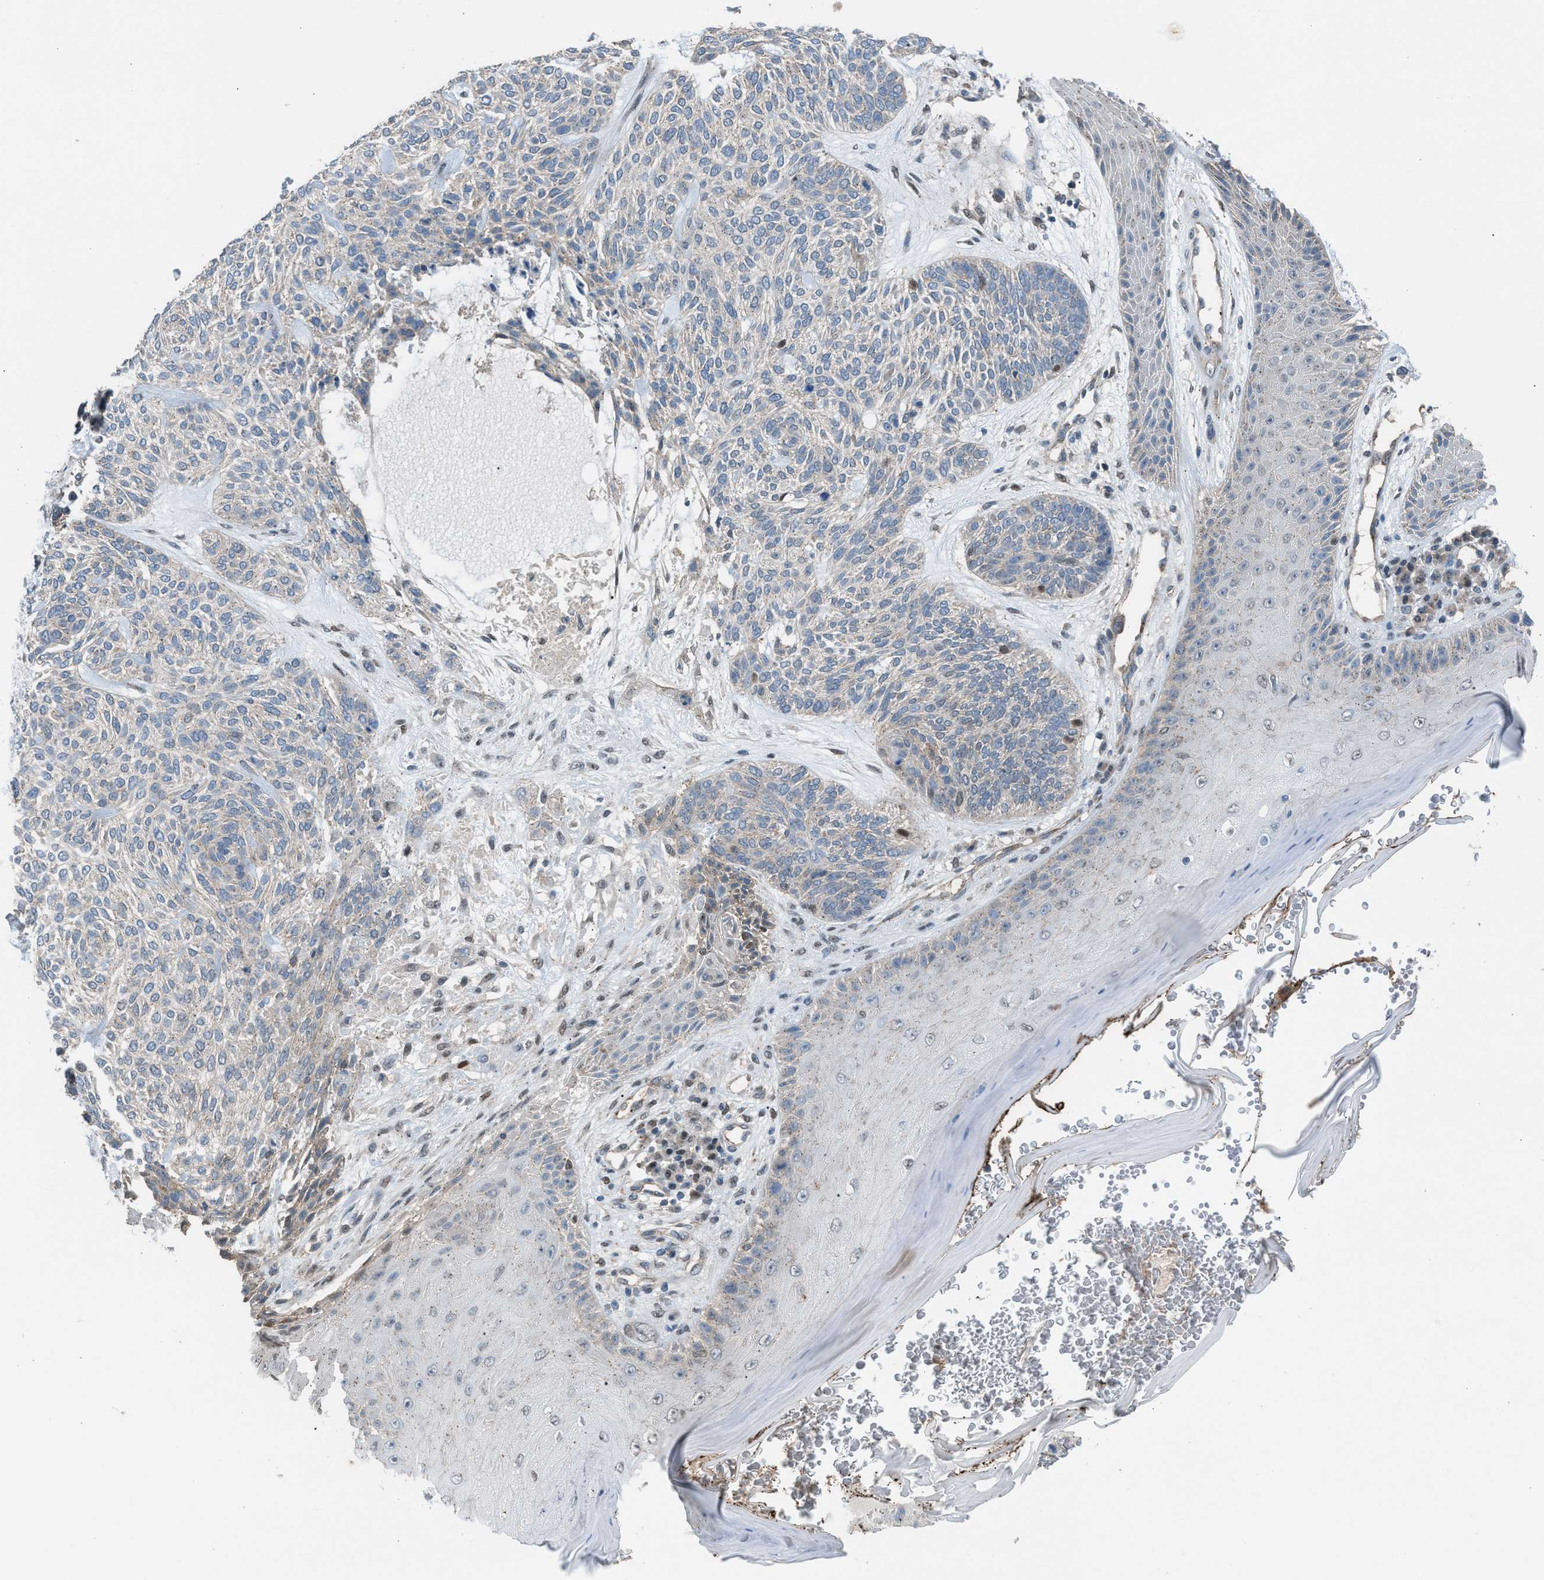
{"staining": {"intensity": "weak", "quantity": "25%-75%", "location": "cytoplasmic/membranous"}, "tissue": "skin cancer", "cell_type": "Tumor cells", "image_type": "cancer", "snomed": [{"axis": "morphology", "description": "Basal cell carcinoma"}, {"axis": "topography", "description": "Skin"}], "caption": "This image demonstrates immunohistochemistry staining of human skin cancer, with low weak cytoplasmic/membranous expression in about 25%-75% of tumor cells.", "gene": "CRTC1", "patient": {"sex": "male", "age": 55}}